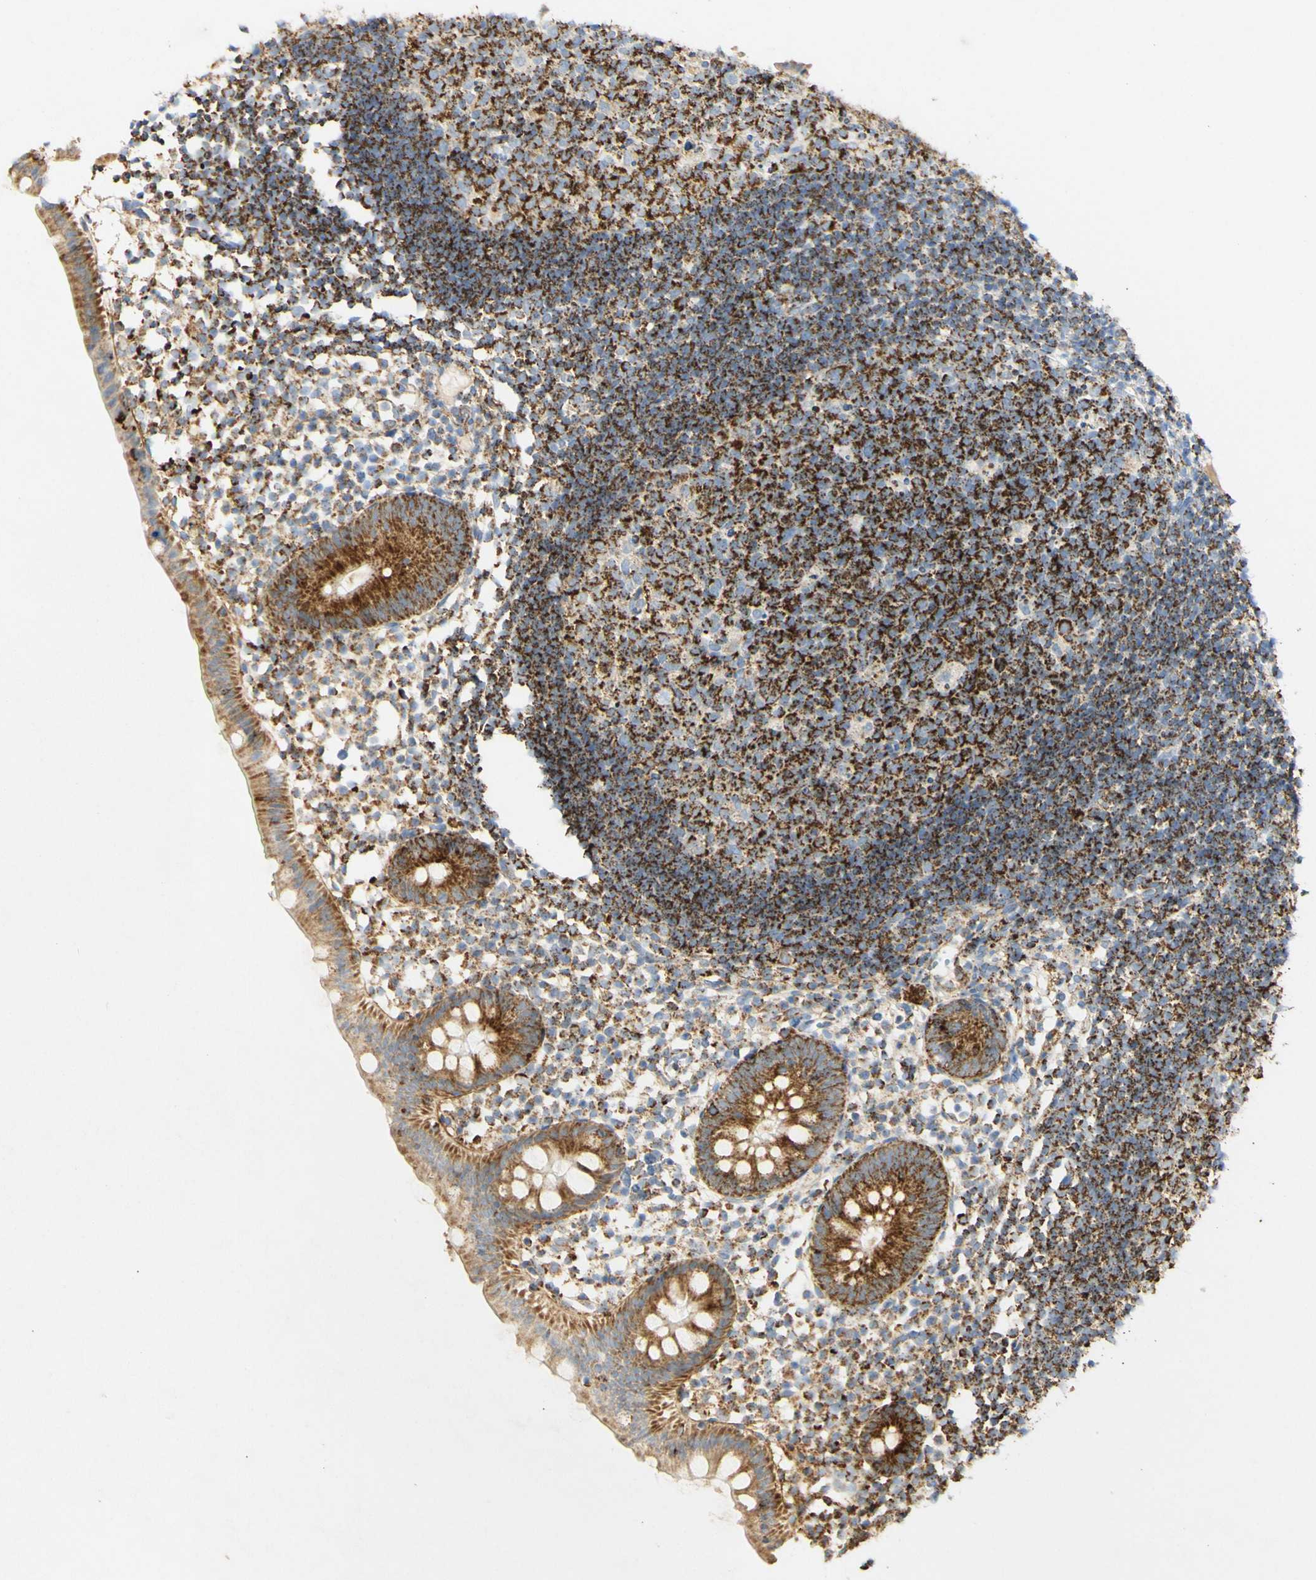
{"staining": {"intensity": "moderate", "quantity": ">75%", "location": "cytoplasmic/membranous"}, "tissue": "appendix", "cell_type": "Glandular cells", "image_type": "normal", "snomed": [{"axis": "morphology", "description": "Normal tissue, NOS"}, {"axis": "topography", "description": "Appendix"}], "caption": "Human appendix stained with a brown dye shows moderate cytoplasmic/membranous positive expression in approximately >75% of glandular cells.", "gene": "OXCT1", "patient": {"sex": "female", "age": 20}}